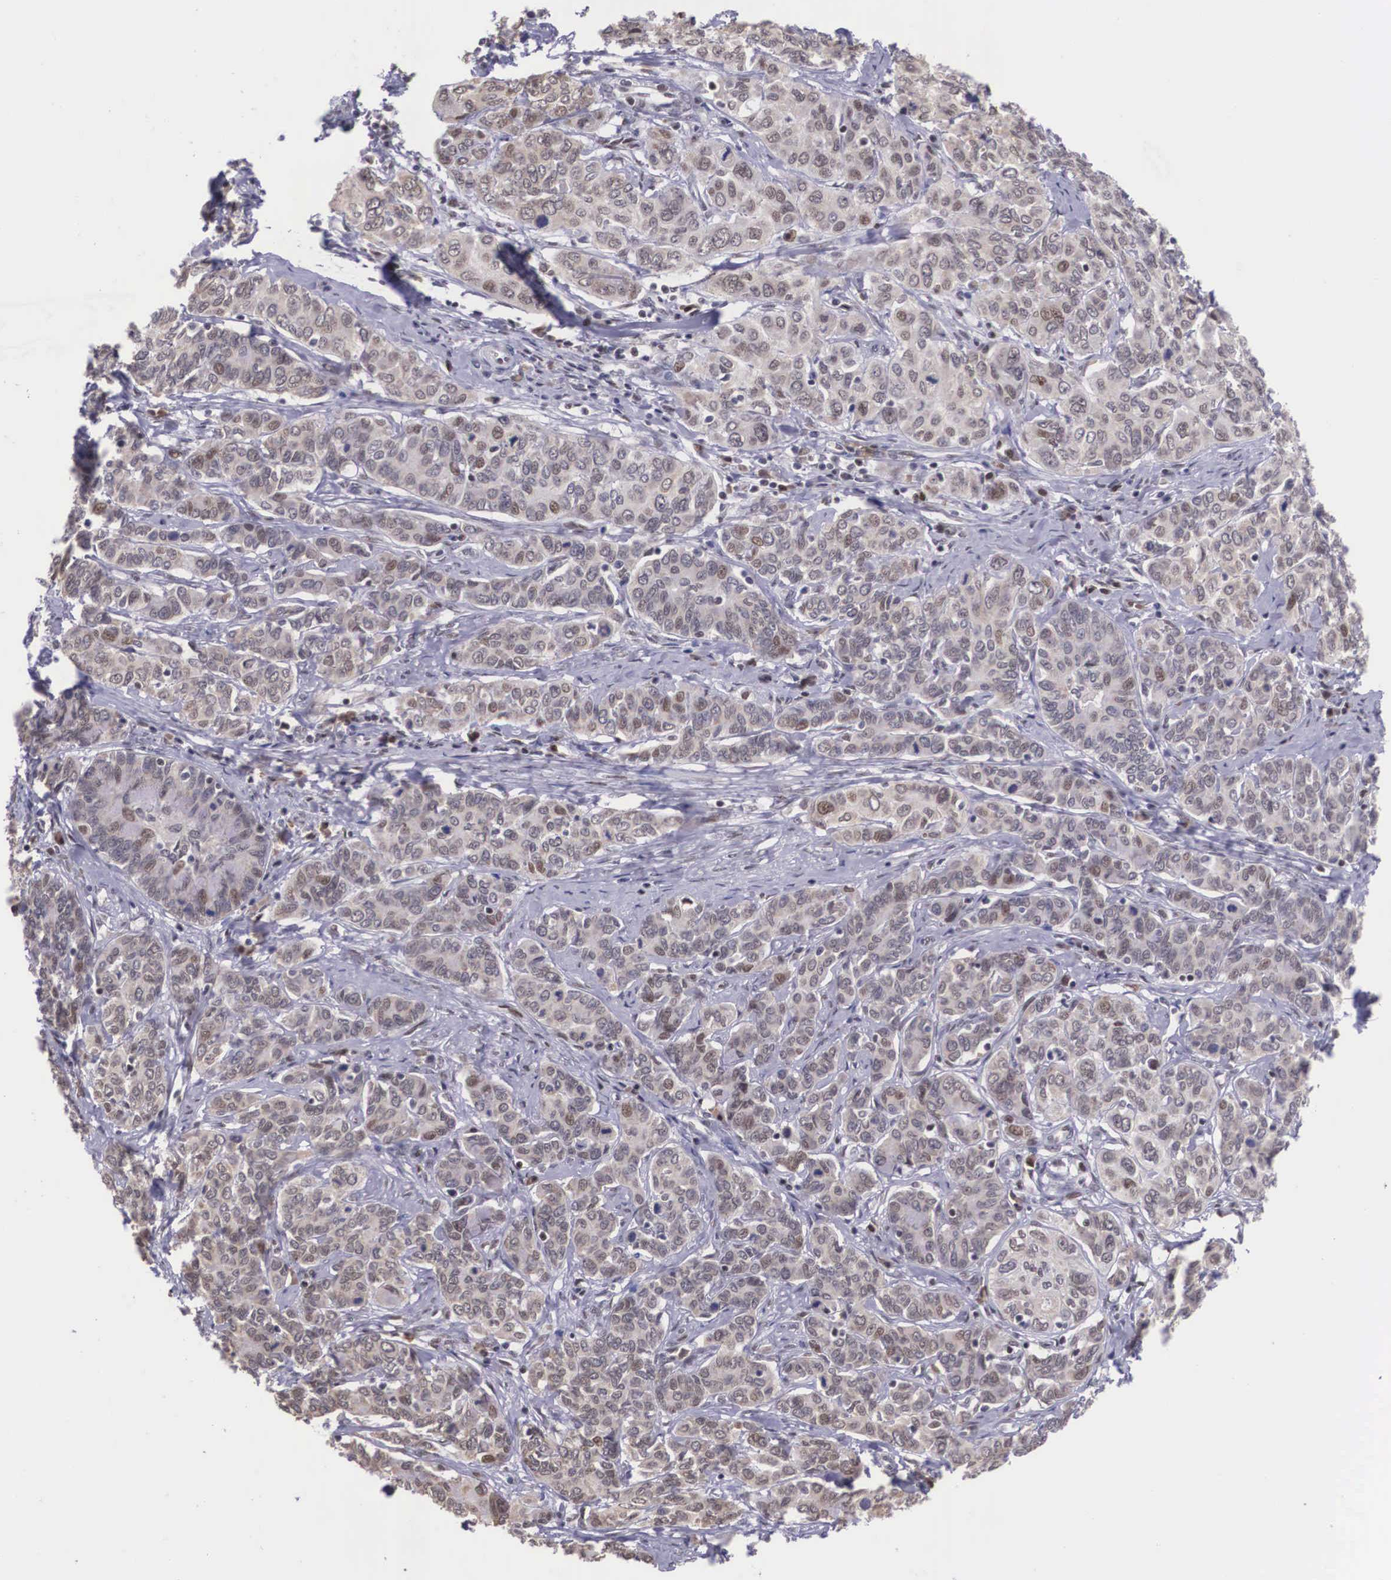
{"staining": {"intensity": "weak", "quantity": "<25%", "location": "cytoplasmic/membranous"}, "tissue": "cervical cancer", "cell_type": "Tumor cells", "image_type": "cancer", "snomed": [{"axis": "morphology", "description": "Squamous cell carcinoma, NOS"}, {"axis": "topography", "description": "Cervix"}], "caption": "Immunohistochemical staining of human squamous cell carcinoma (cervical) reveals no significant staining in tumor cells. The staining was performed using DAB to visualize the protein expression in brown, while the nuclei were stained in blue with hematoxylin (Magnification: 20x).", "gene": "SLC25A21", "patient": {"sex": "female", "age": 38}}